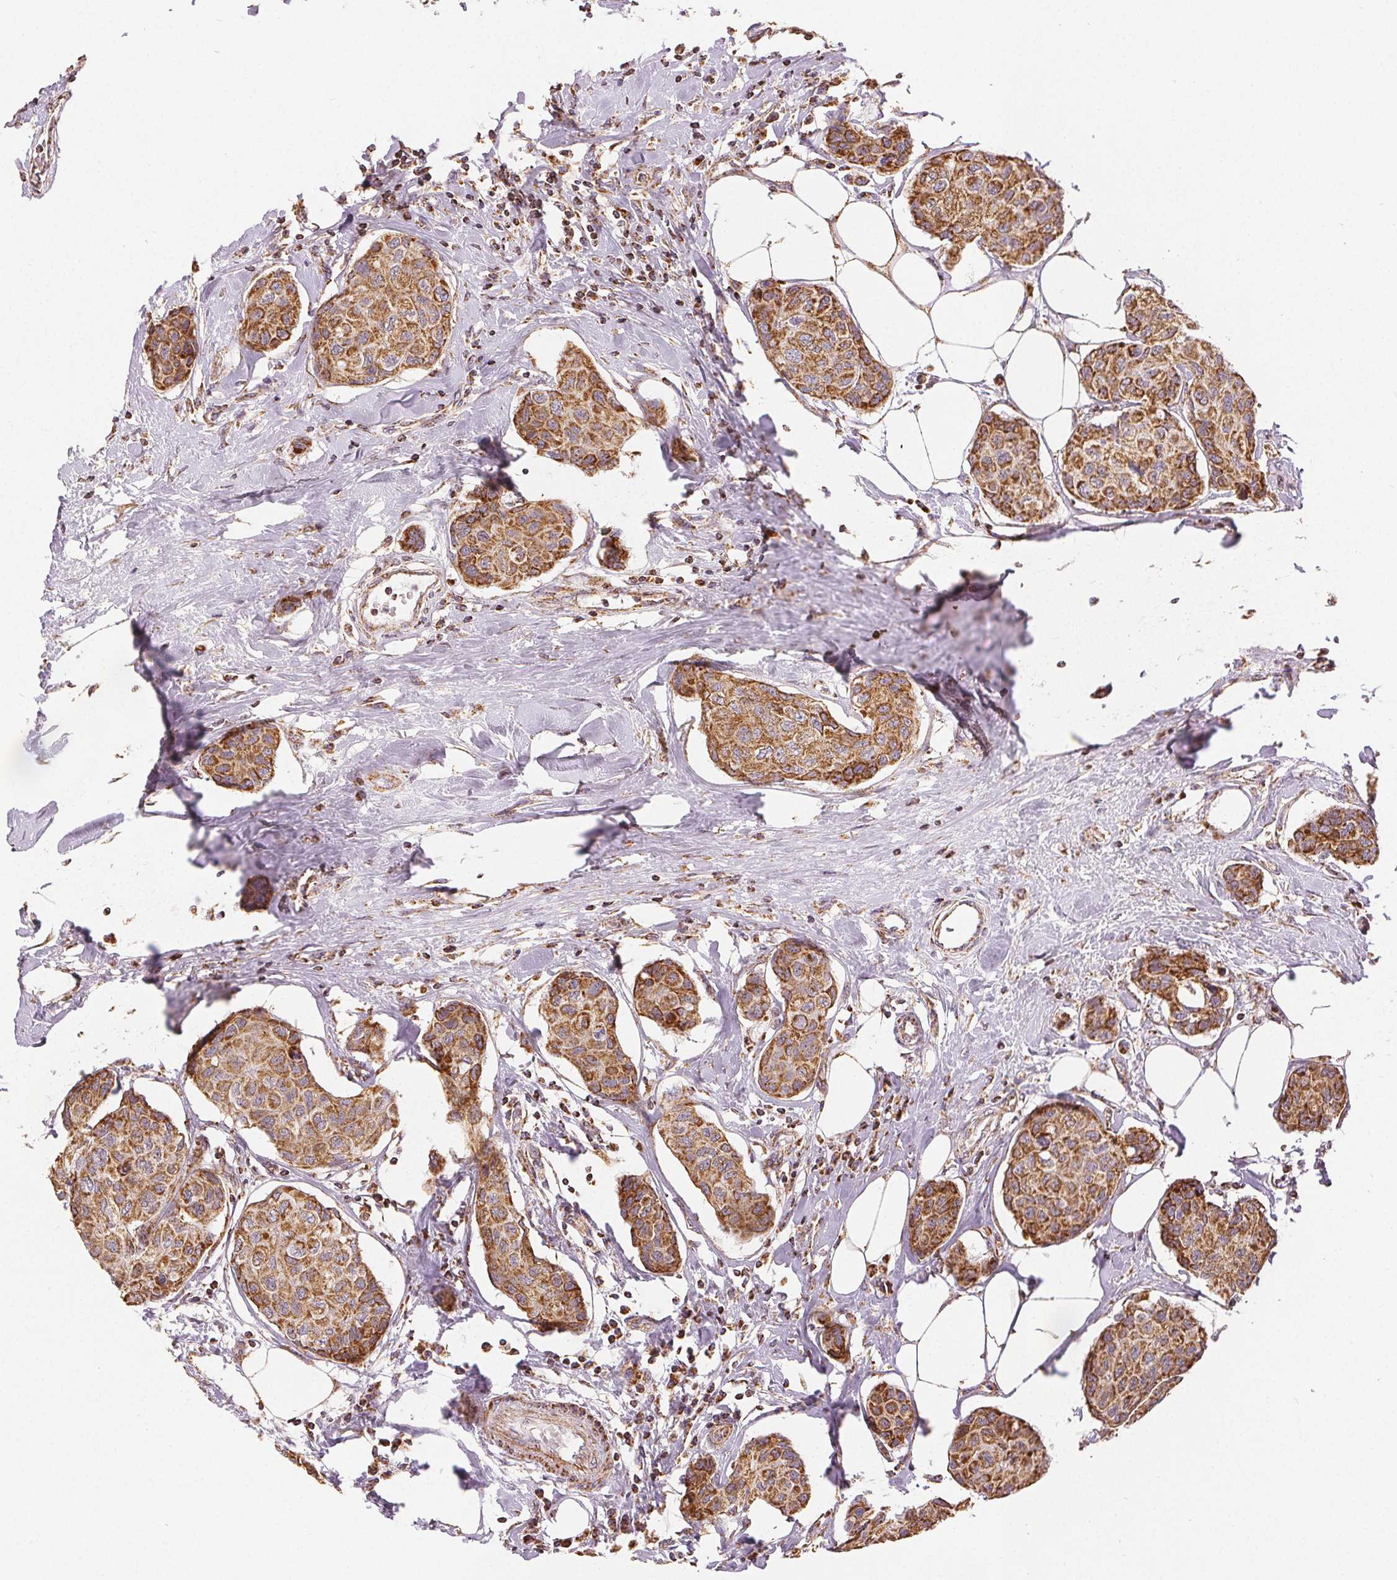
{"staining": {"intensity": "moderate", "quantity": ">75%", "location": "cytoplasmic/membranous"}, "tissue": "breast cancer", "cell_type": "Tumor cells", "image_type": "cancer", "snomed": [{"axis": "morphology", "description": "Duct carcinoma"}, {"axis": "topography", "description": "Breast"}], "caption": "The micrograph reveals staining of breast cancer, revealing moderate cytoplasmic/membranous protein staining (brown color) within tumor cells.", "gene": "SDHB", "patient": {"sex": "female", "age": 80}}